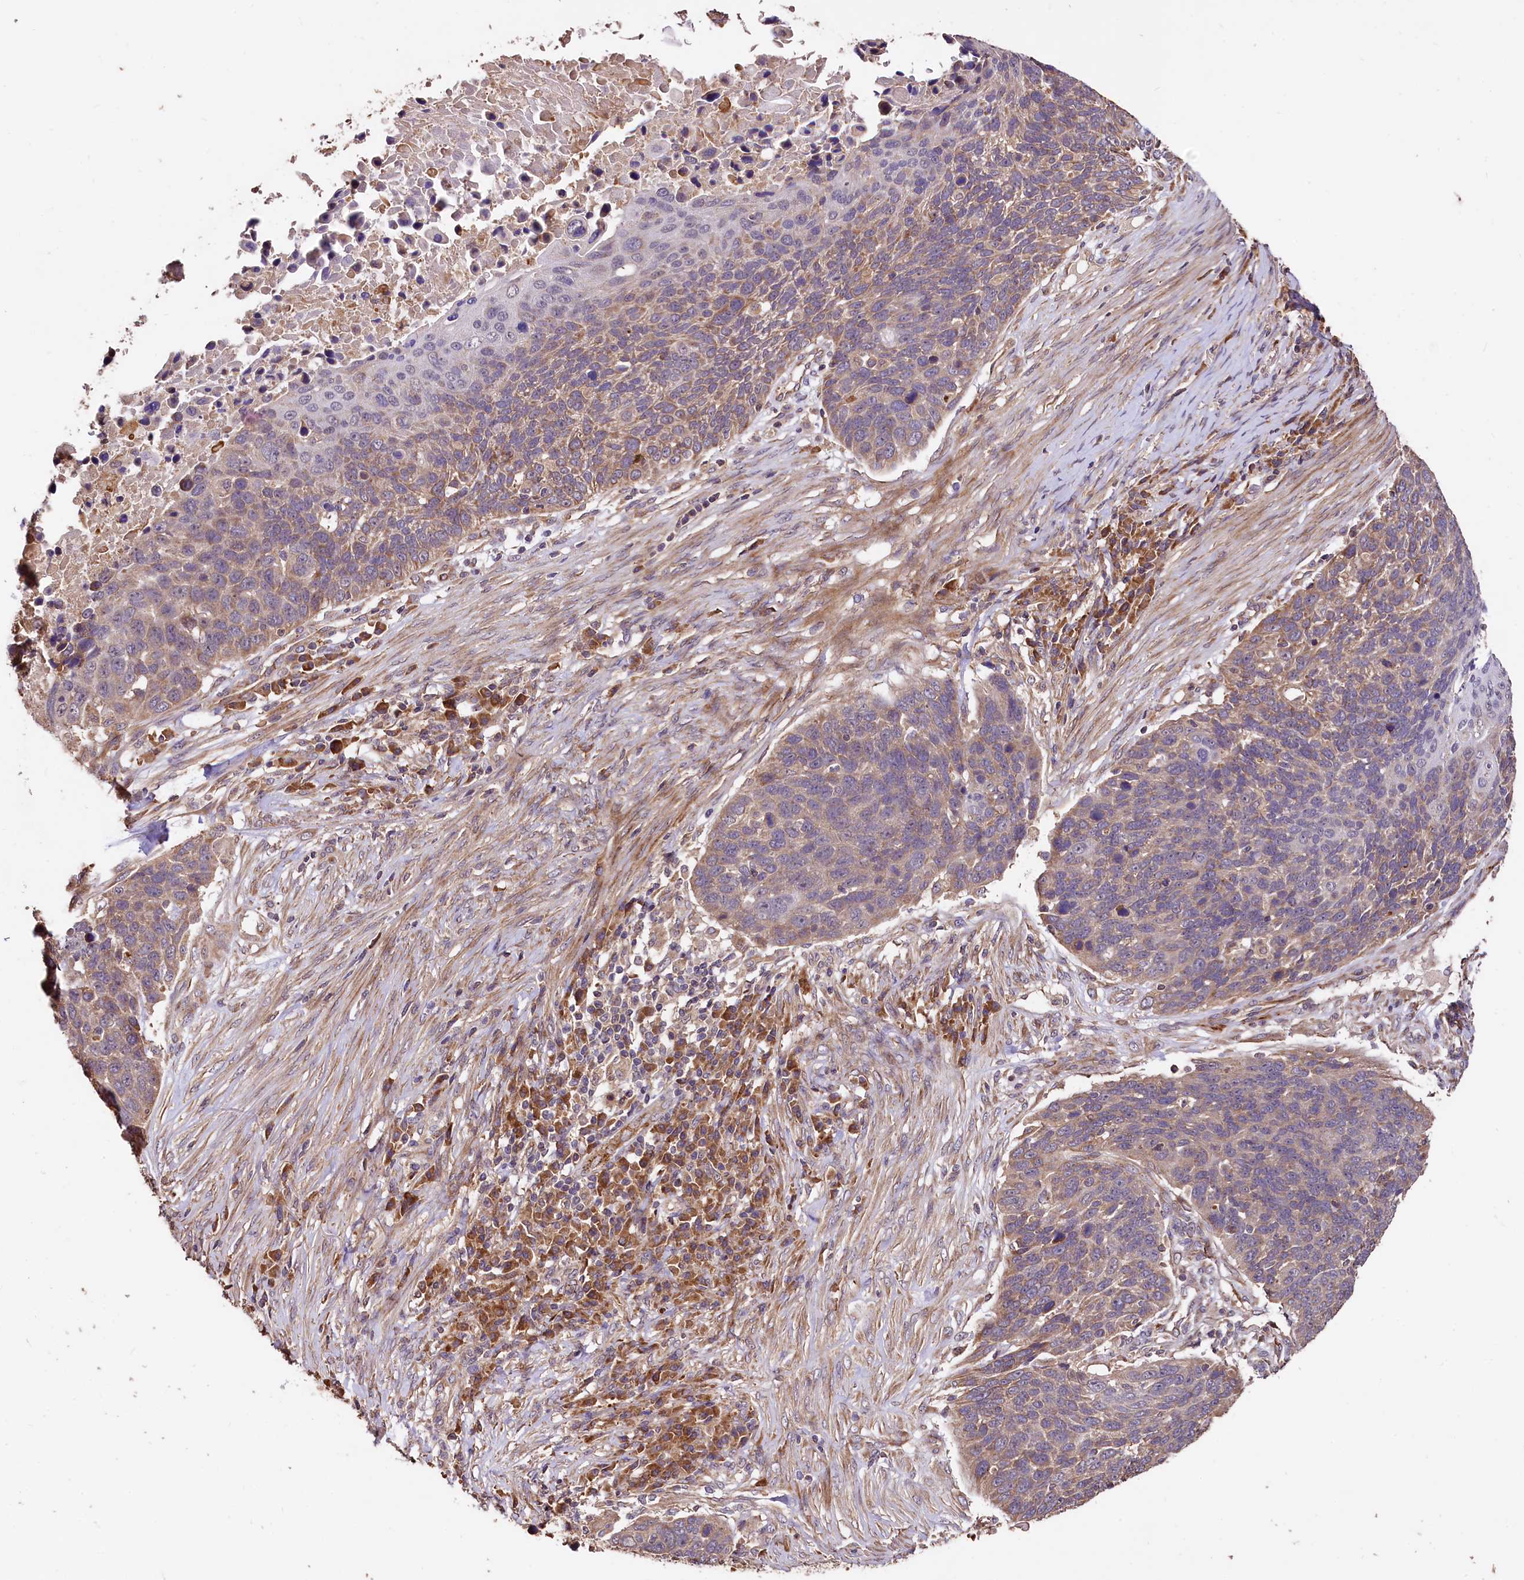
{"staining": {"intensity": "moderate", "quantity": ">75%", "location": "cytoplasmic/membranous"}, "tissue": "lung cancer", "cell_type": "Tumor cells", "image_type": "cancer", "snomed": [{"axis": "morphology", "description": "Normal tissue, NOS"}, {"axis": "morphology", "description": "Squamous cell carcinoma, NOS"}, {"axis": "topography", "description": "Lymph node"}, {"axis": "topography", "description": "Lung"}], "caption": "The photomicrograph demonstrates staining of lung cancer, revealing moderate cytoplasmic/membranous protein positivity (brown color) within tumor cells. The protein is stained brown, and the nuclei are stained in blue (DAB IHC with brightfield microscopy, high magnification).", "gene": "RASSF1", "patient": {"sex": "male", "age": 66}}